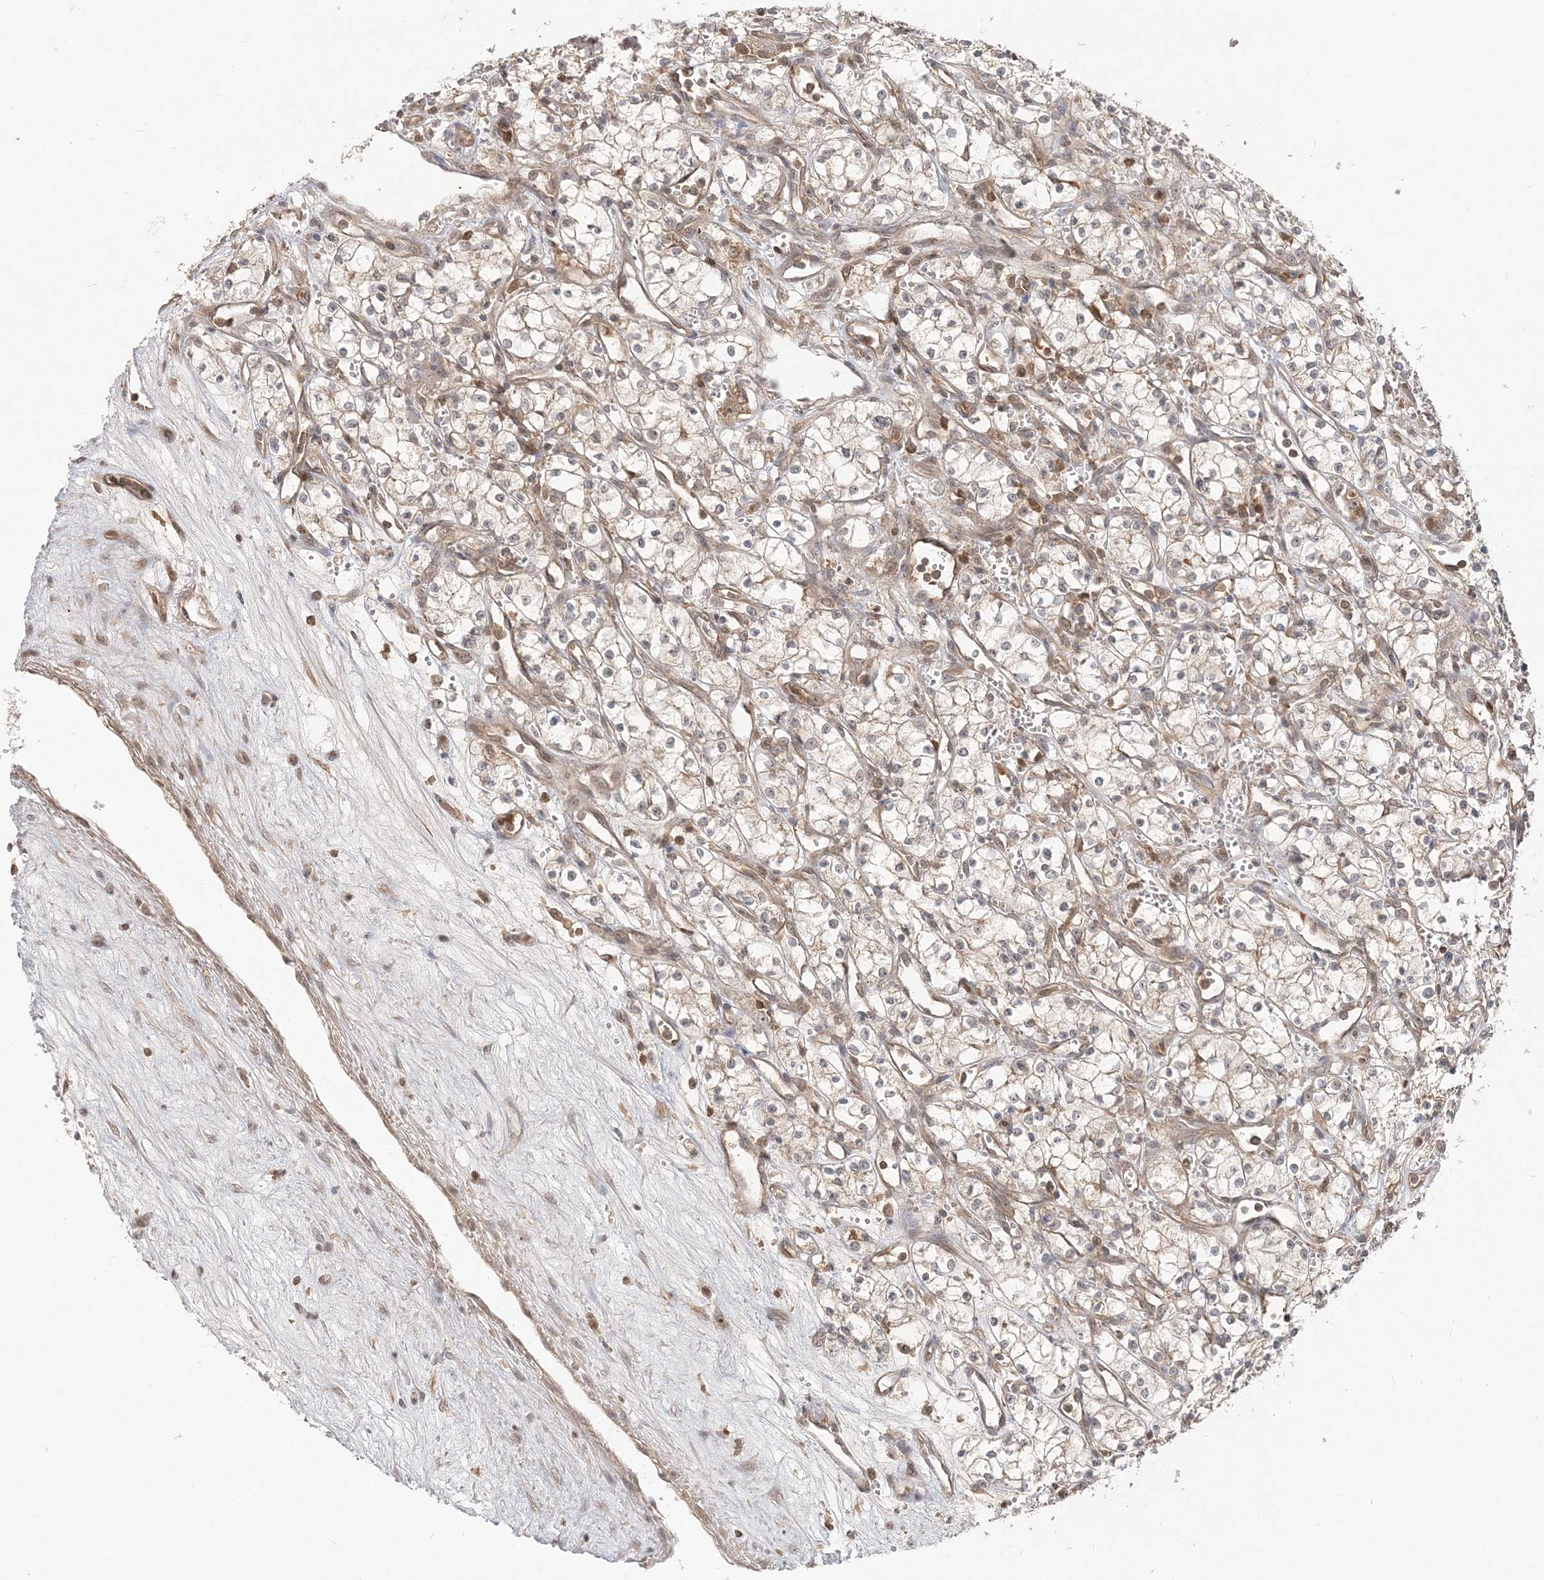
{"staining": {"intensity": "negative", "quantity": "none", "location": "none"}, "tissue": "renal cancer", "cell_type": "Tumor cells", "image_type": "cancer", "snomed": [{"axis": "morphology", "description": "Adenocarcinoma, NOS"}, {"axis": "topography", "description": "Kidney"}], "caption": "IHC micrograph of neoplastic tissue: renal cancer stained with DAB (3,3'-diaminobenzidine) demonstrates no significant protein positivity in tumor cells. (Brightfield microscopy of DAB IHC at high magnification).", "gene": "CAB39", "patient": {"sex": "male", "age": 59}}